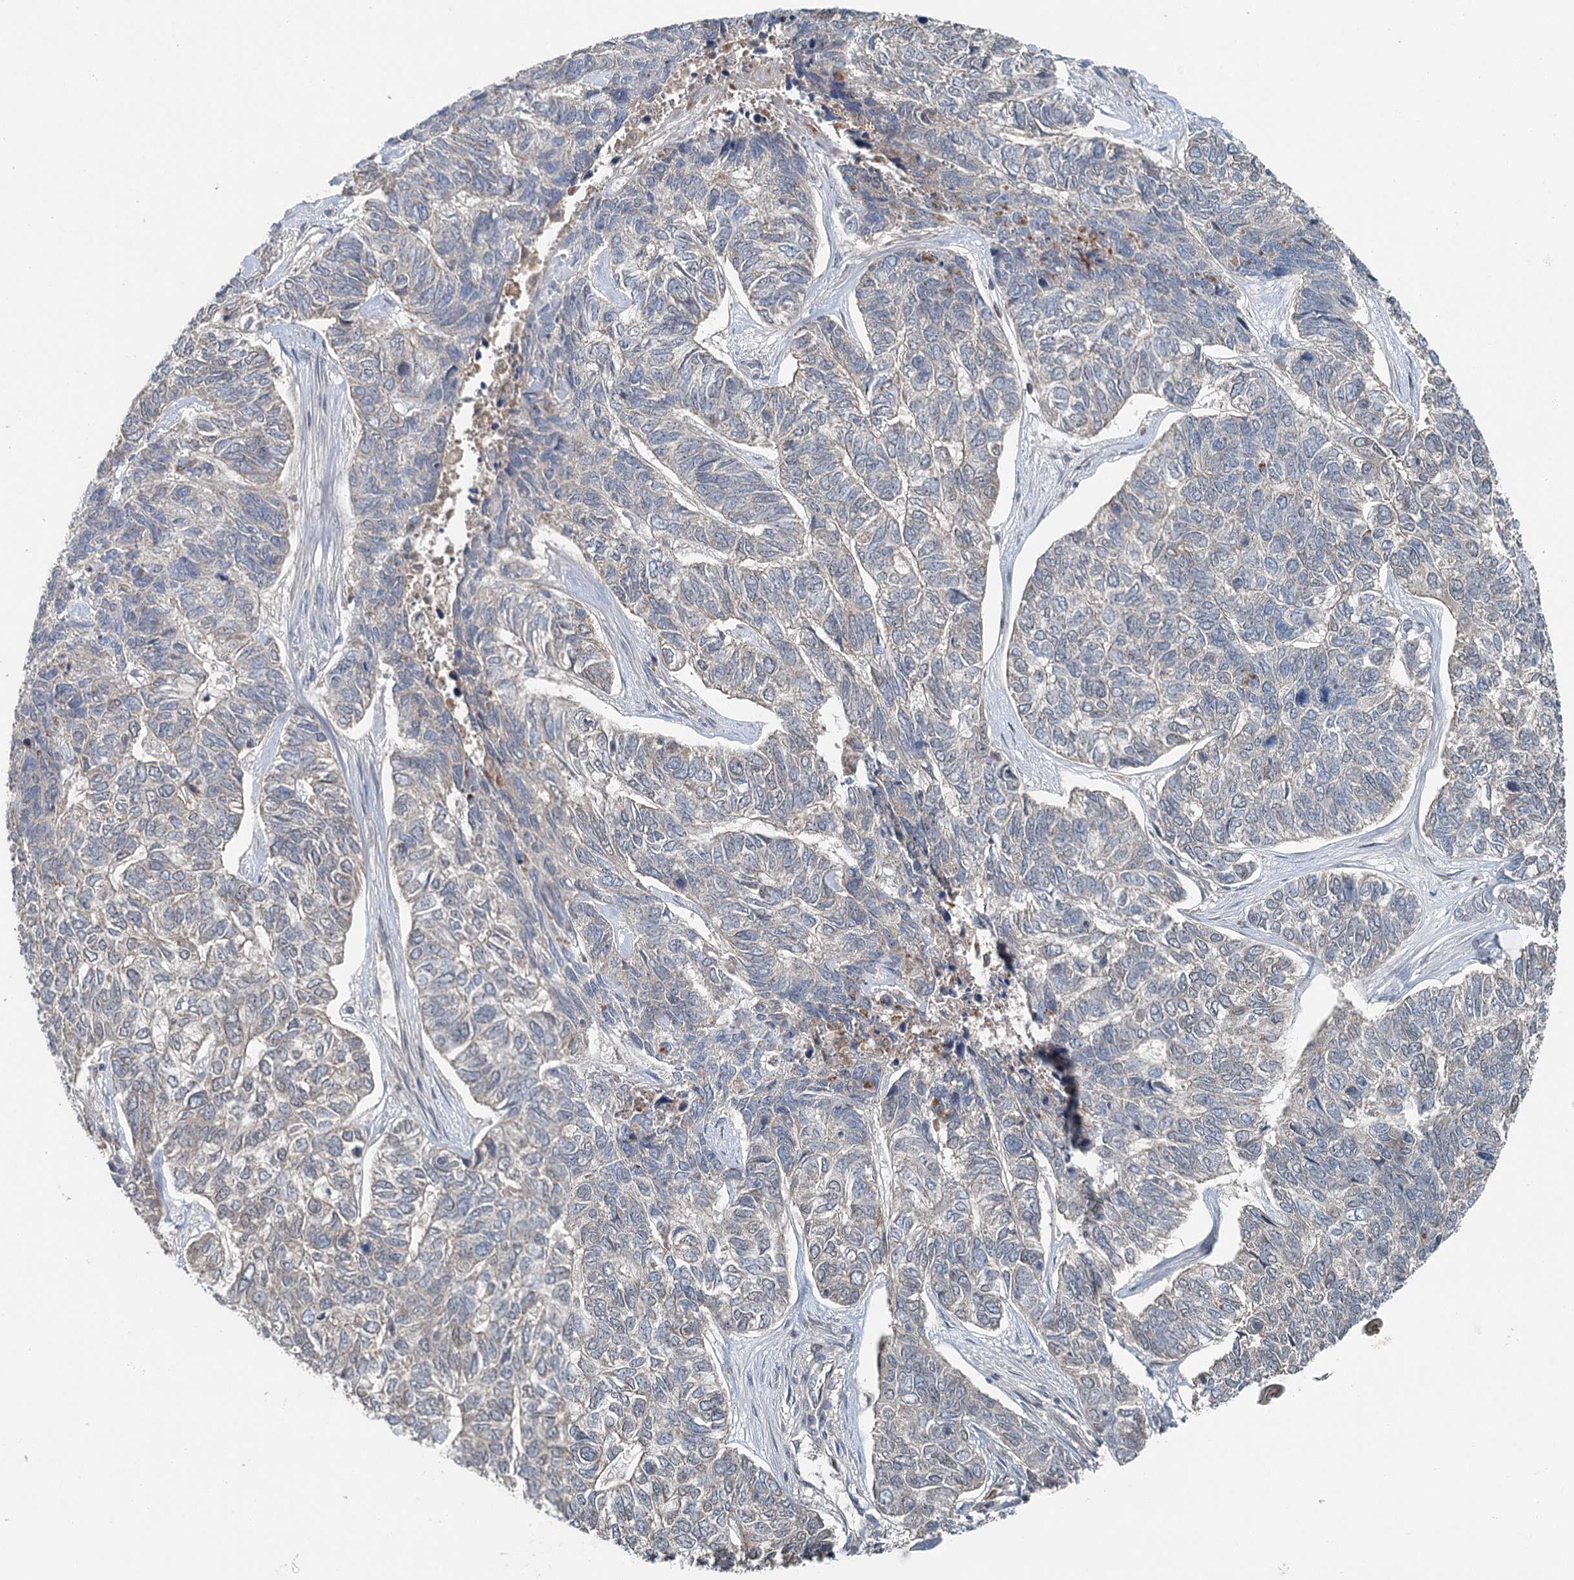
{"staining": {"intensity": "weak", "quantity": "25%-75%", "location": "cytoplasmic/membranous"}, "tissue": "skin cancer", "cell_type": "Tumor cells", "image_type": "cancer", "snomed": [{"axis": "morphology", "description": "Basal cell carcinoma"}, {"axis": "topography", "description": "Skin"}], "caption": "High-power microscopy captured an IHC photomicrograph of skin basal cell carcinoma, revealing weak cytoplasmic/membranous expression in about 25%-75% of tumor cells. Using DAB (brown) and hematoxylin (blue) stains, captured at high magnification using brightfield microscopy.", "gene": "CHCHD5", "patient": {"sex": "female", "age": 65}}